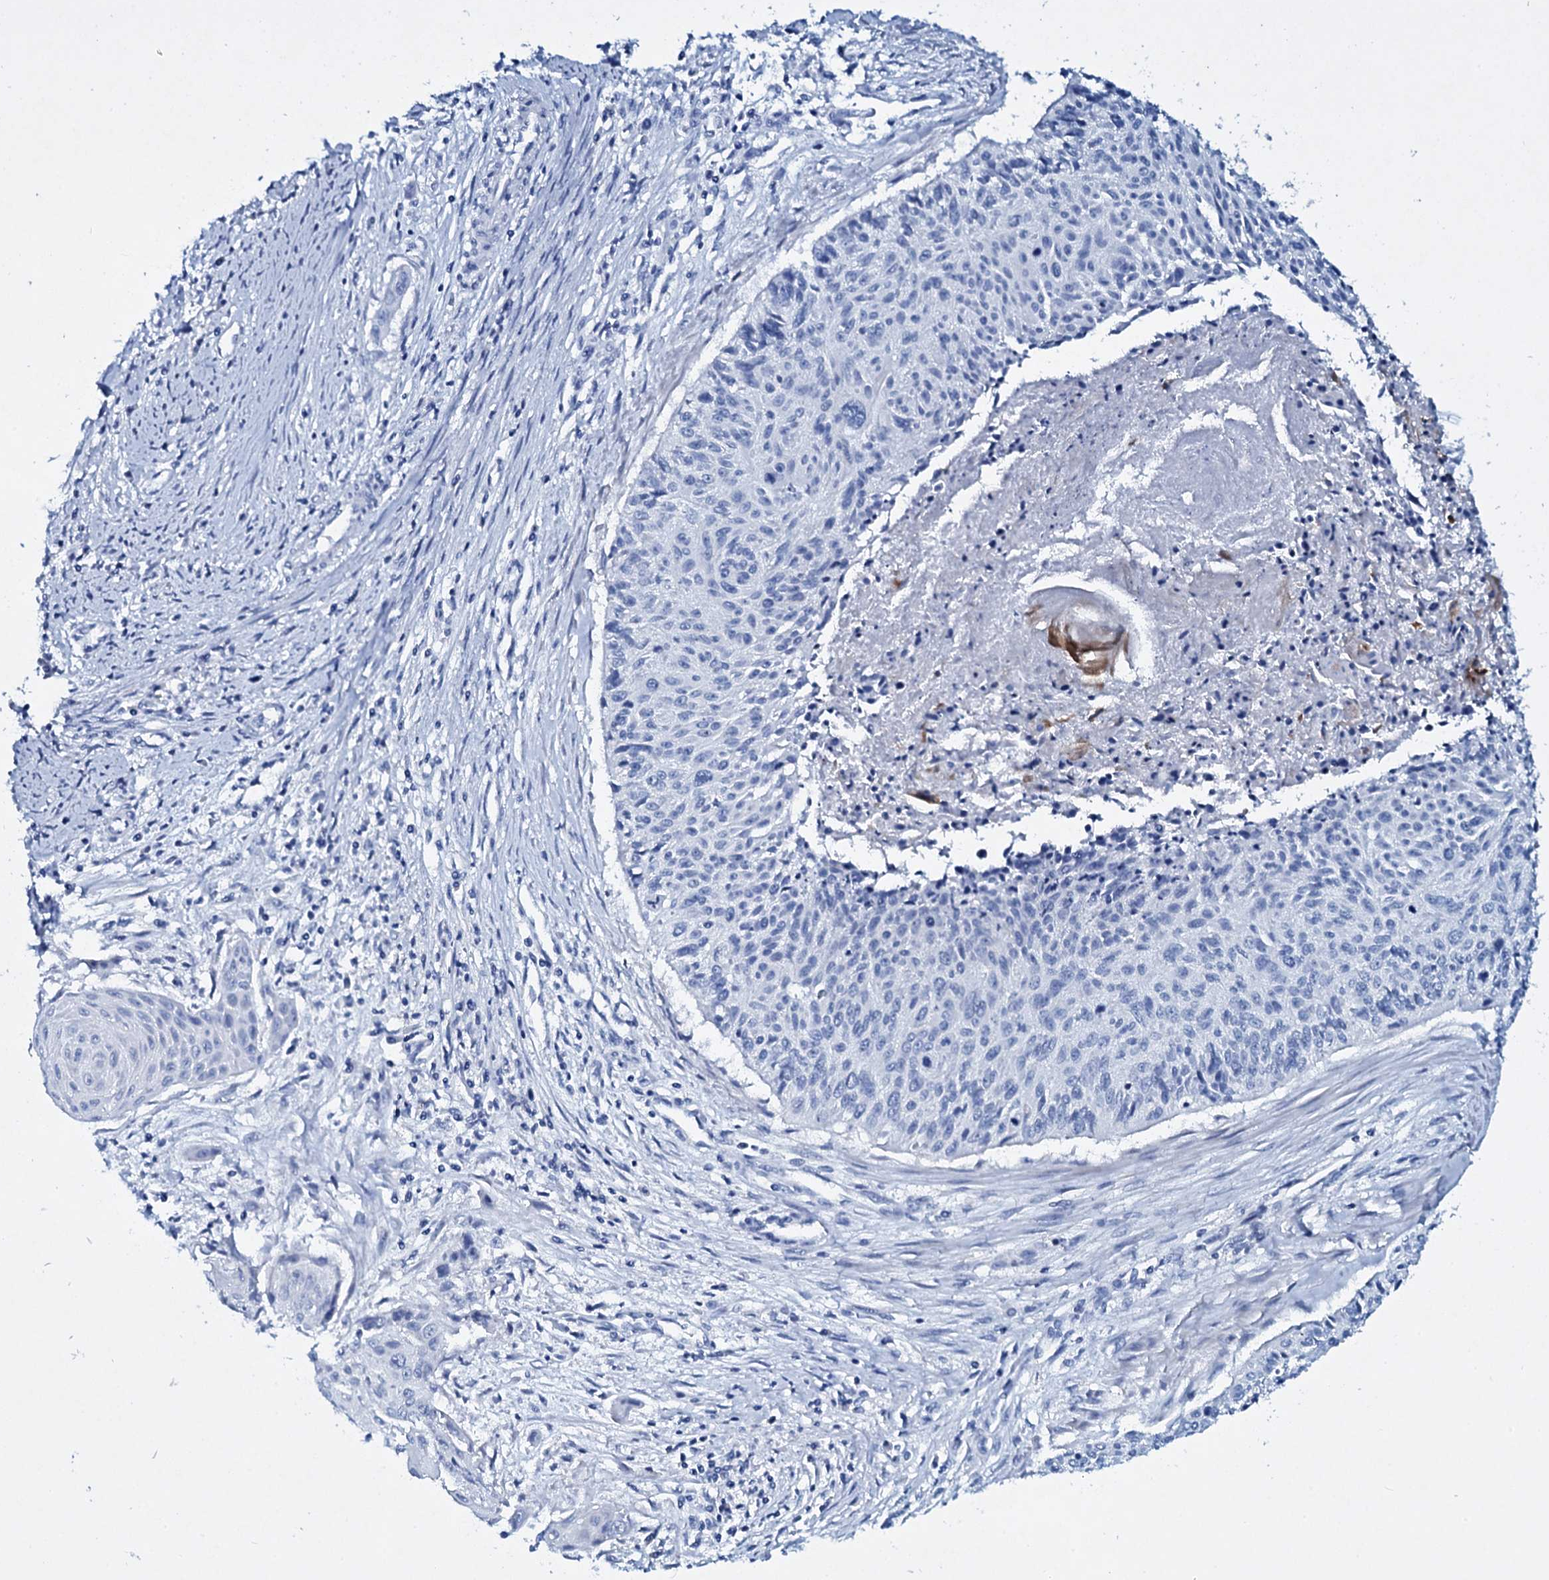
{"staining": {"intensity": "negative", "quantity": "none", "location": "none"}, "tissue": "cervical cancer", "cell_type": "Tumor cells", "image_type": "cancer", "snomed": [{"axis": "morphology", "description": "Squamous cell carcinoma, NOS"}, {"axis": "topography", "description": "Cervix"}], "caption": "A high-resolution photomicrograph shows immunohistochemistry (IHC) staining of cervical cancer, which displays no significant expression in tumor cells. (IHC, brightfield microscopy, high magnification).", "gene": "TPGS2", "patient": {"sex": "female", "age": 55}}